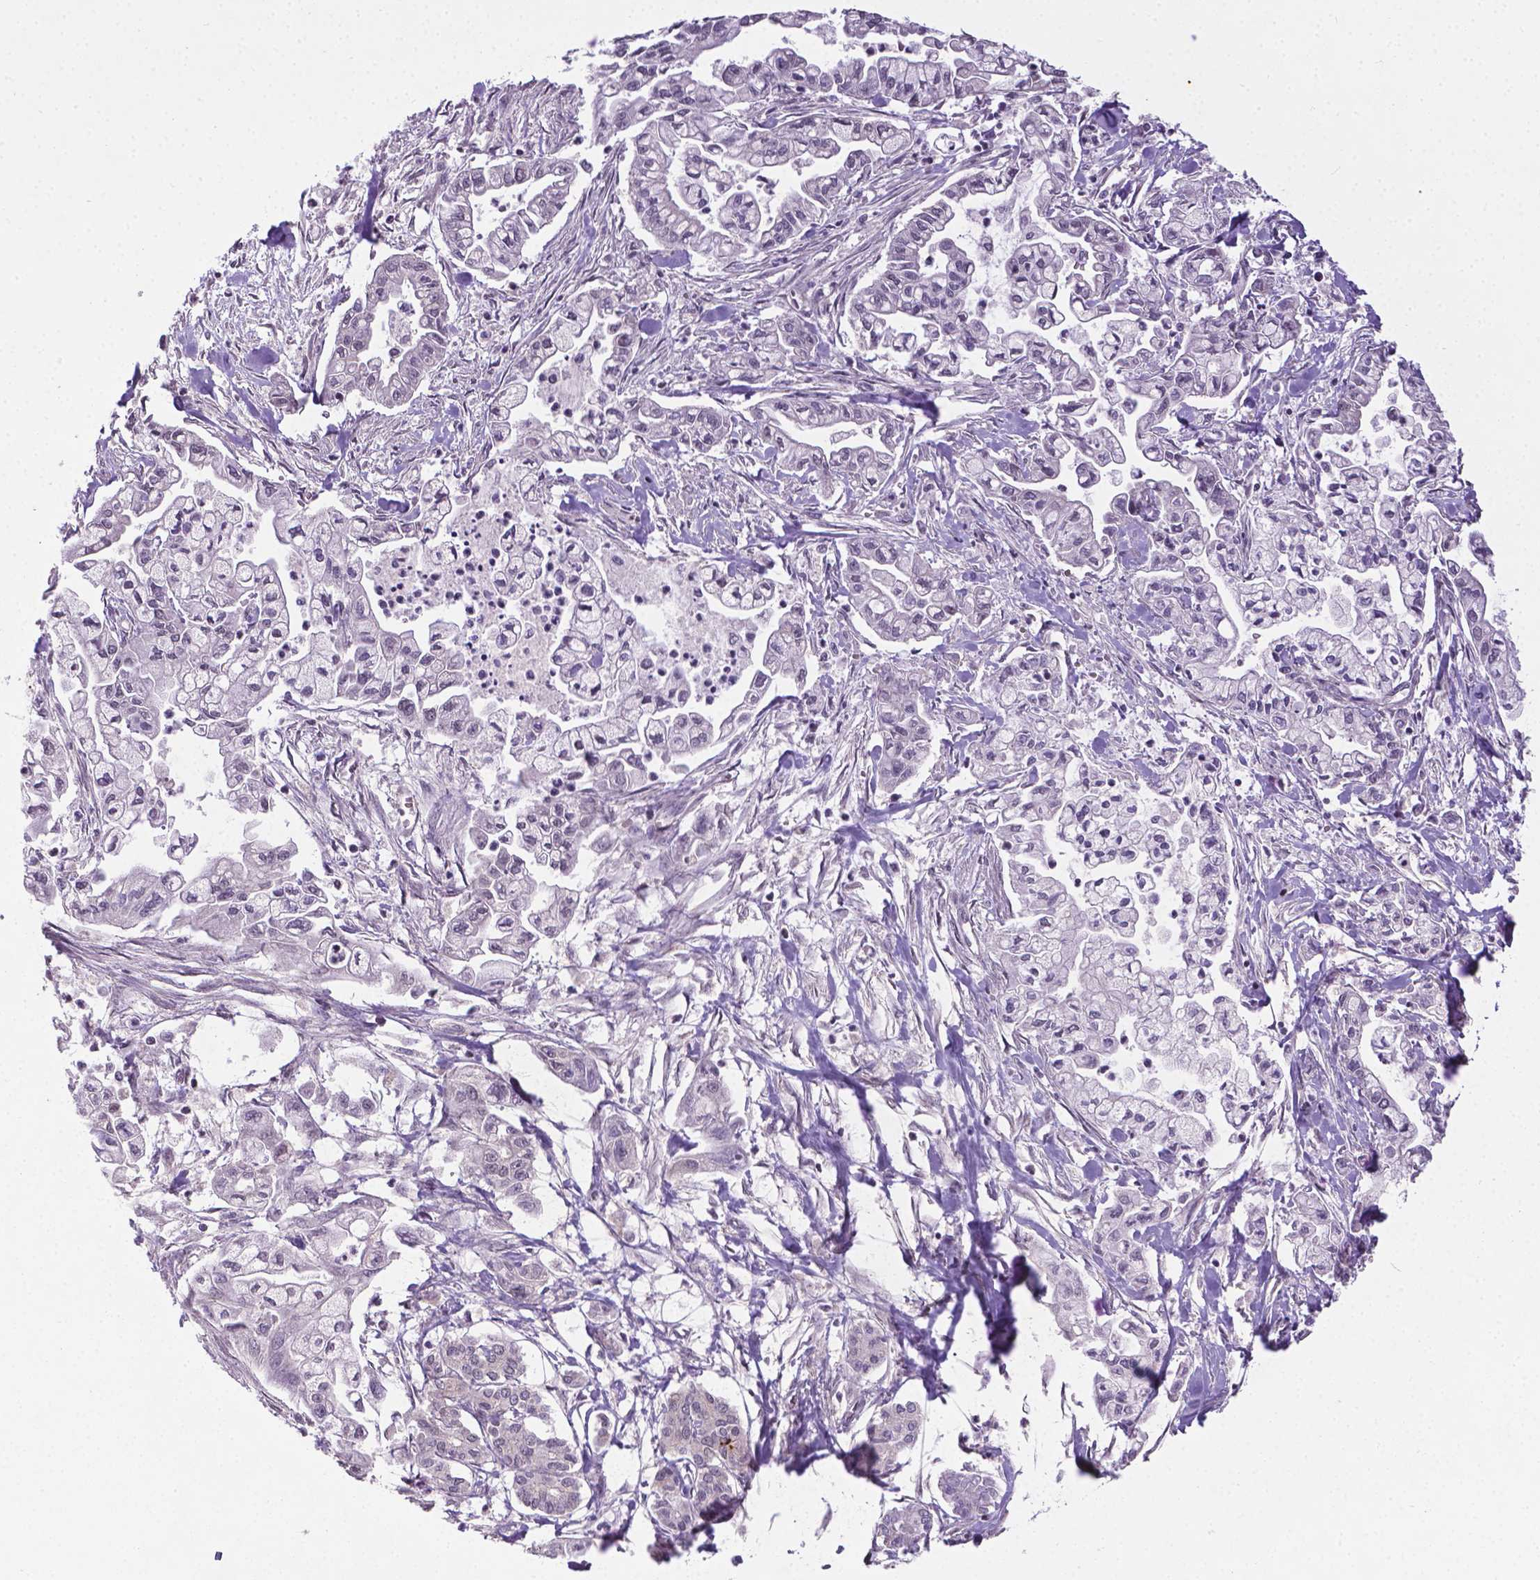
{"staining": {"intensity": "negative", "quantity": "none", "location": "none"}, "tissue": "pancreatic cancer", "cell_type": "Tumor cells", "image_type": "cancer", "snomed": [{"axis": "morphology", "description": "Adenocarcinoma, NOS"}, {"axis": "topography", "description": "Pancreas"}], "caption": "Immunohistochemical staining of pancreatic adenocarcinoma demonstrates no significant staining in tumor cells.", "gene": "ANKRD54", "patient": {"sex": "male", "age": 54}}